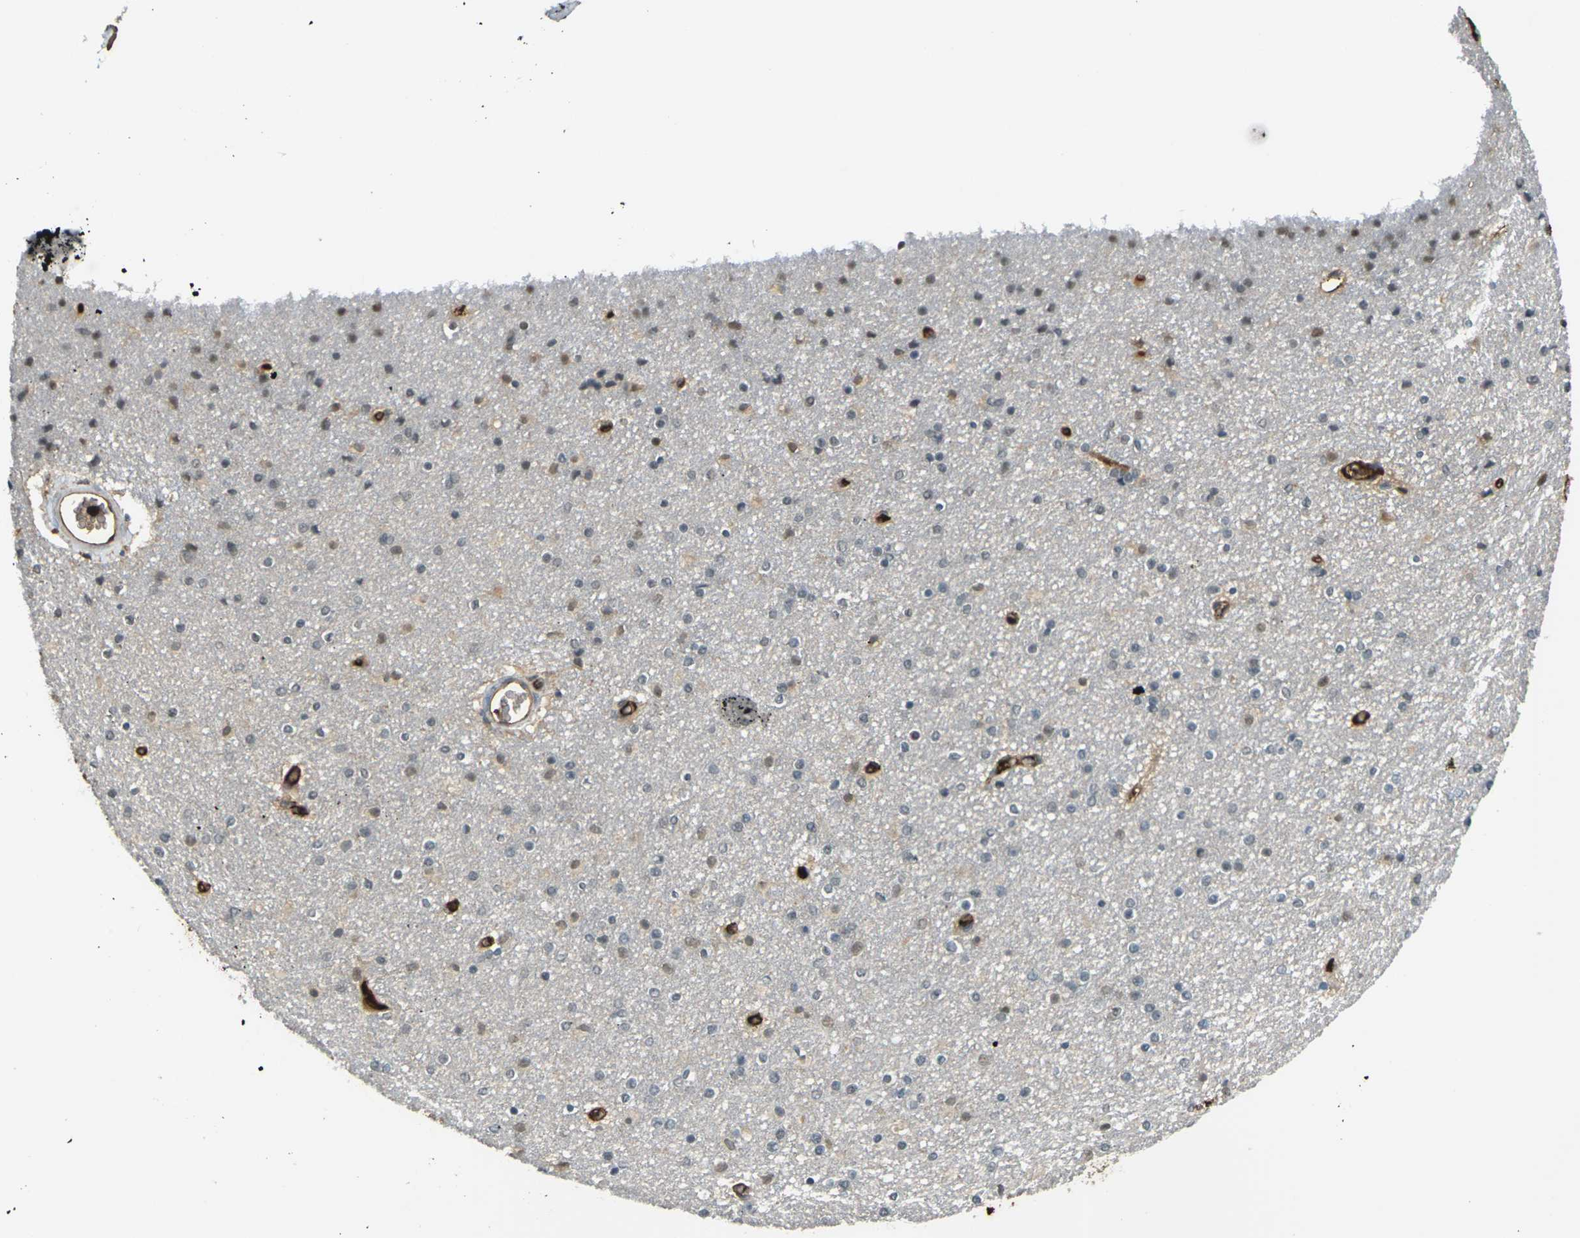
{"staining": {"intensity": "weak", "quantity": "25%-75%", "location": "cytoplasmic/membranous,nuclear"}, "tissue": "caudate", "cell_type": "Glial cells", "image_type": "normal", "snomed": [{"axis": "morphology", "description": "Normal tissue, NOS"}, {"axis": "topography", "description": "Lateral ventricle wall"}], "caption": "The image exhibits staining of benign caudate, revealing weak cytoplasmic/membranous,nuclear protein staining (brown color) within glial cells. The staining is performed using DAB brown chromogen to label protein expression. The nuclei are counter-stained blue using hematoxylin.", "gene": "CYP1B1", "patient": {"sex": "female", "age": 54}}